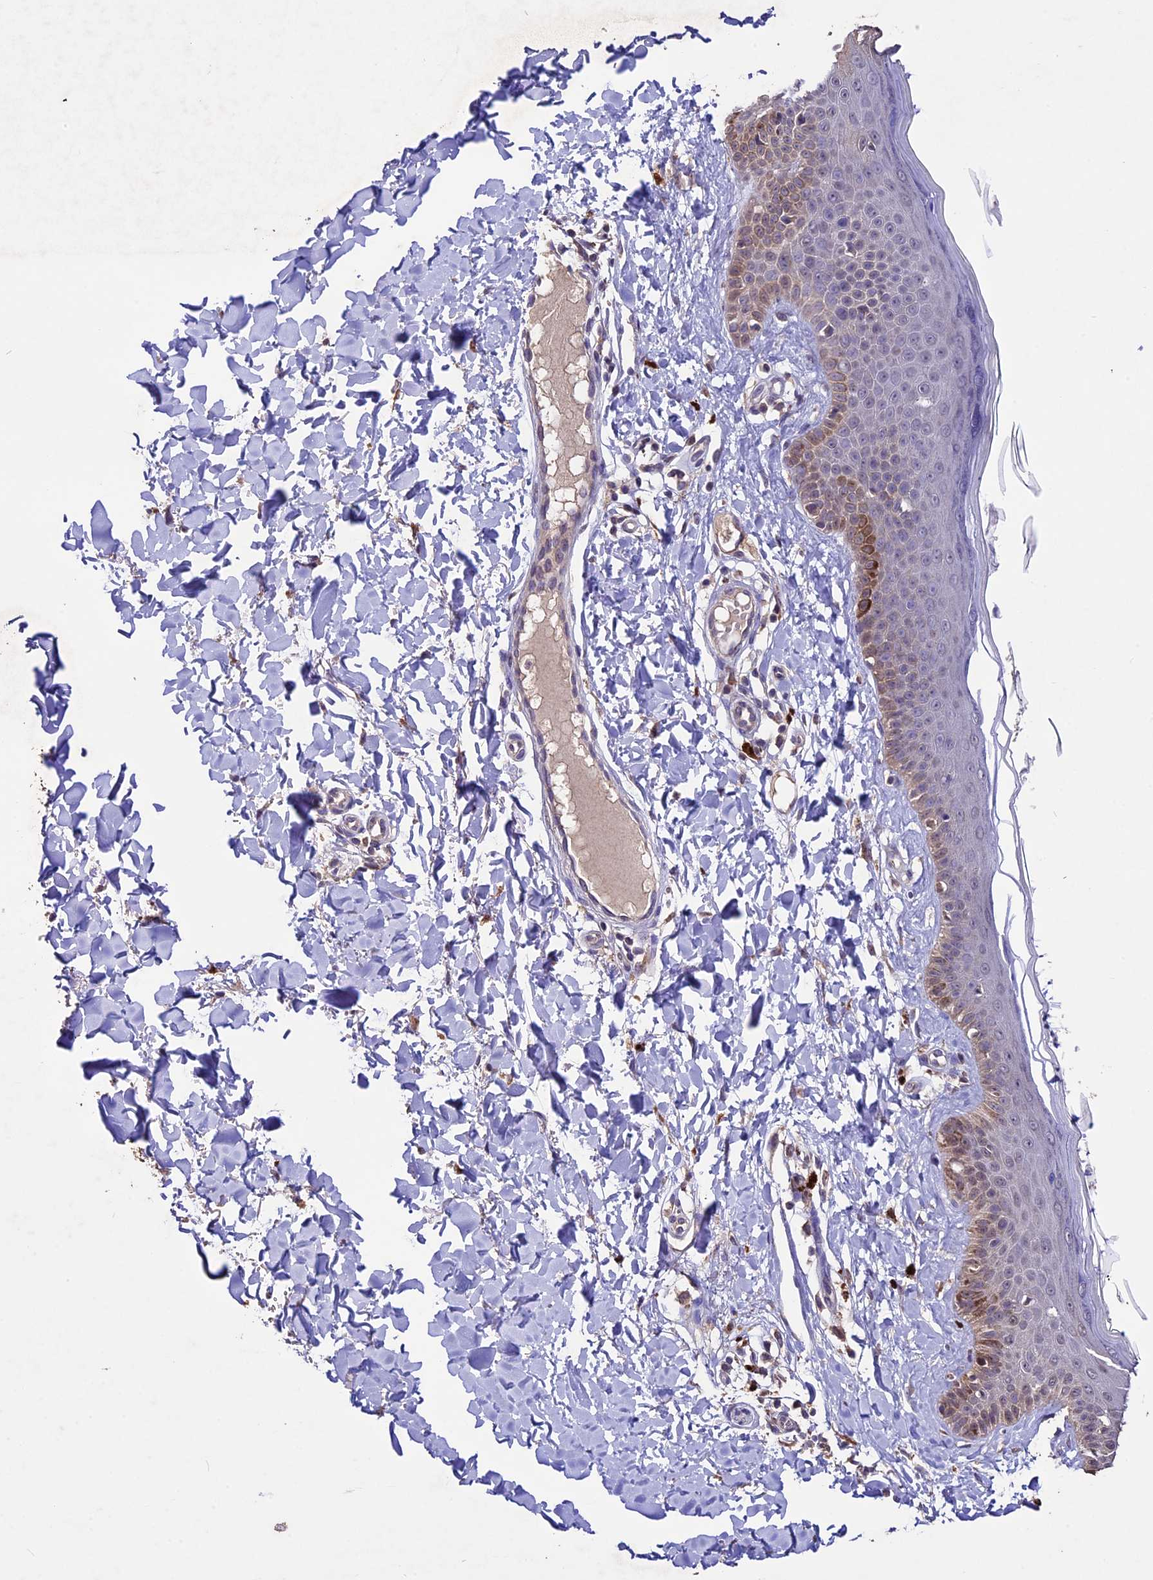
{"staining": {"intensity": "moderate", "quantity": ">75%", "location": "cytoplasmic/membranous"}, "tissue": "skin", "cell_type": "Fibroblasts", "image_type": "normal", "snomed": [{"axis": "morphology", "description": "Normal tissue, NOS"}, {"axis": "topography", "description": "Skin"}], "caption": "Fibroblasts demonstrate moderate cytoplasmic/membranous positivity in approximately >75% of cells in benign skin. (brown staining indicates protein expression, while blue staining denotes nuclei).", "gene": "DIS3L", "patient": {"sex": "male", "age": 52}}